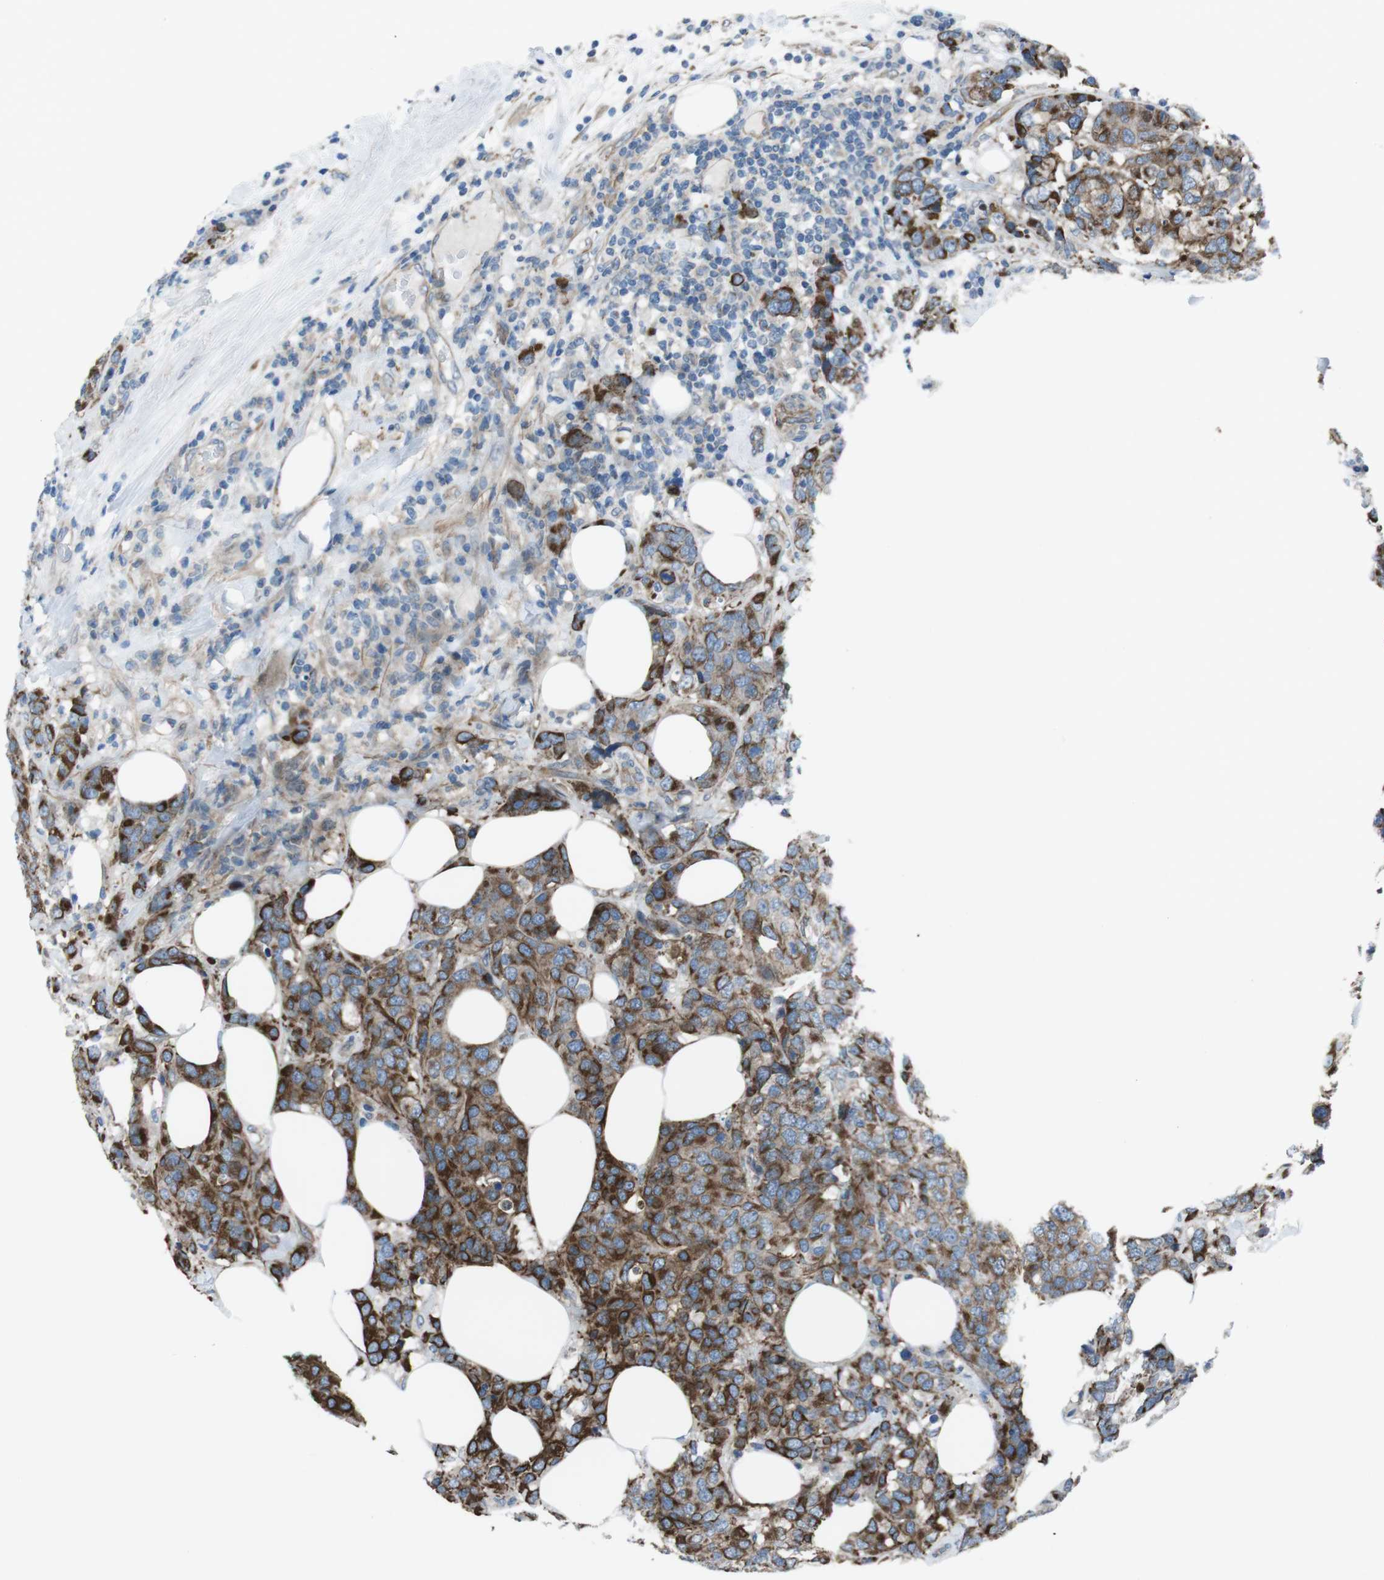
{"staining": {"intensity": "strong", "quantity": ">75%", "location": "cytoplasmic/membranous"}, "tissue": "breast cancer", "cell_type": "Tumor cells", "image_type": "cancer", "snomed": [{"axis": "morphology", "description": "Lobular carcinoma"}, {"axis": "topography", "description": "Breast"}], "caption": "Breast cancer stained with a brown dye demonstrates strong cytoplasmic/membranous positive expression in about >75% of tumor cells.", "gene": "FAM174B", "patient": {"sex": "female", "age": 59}}